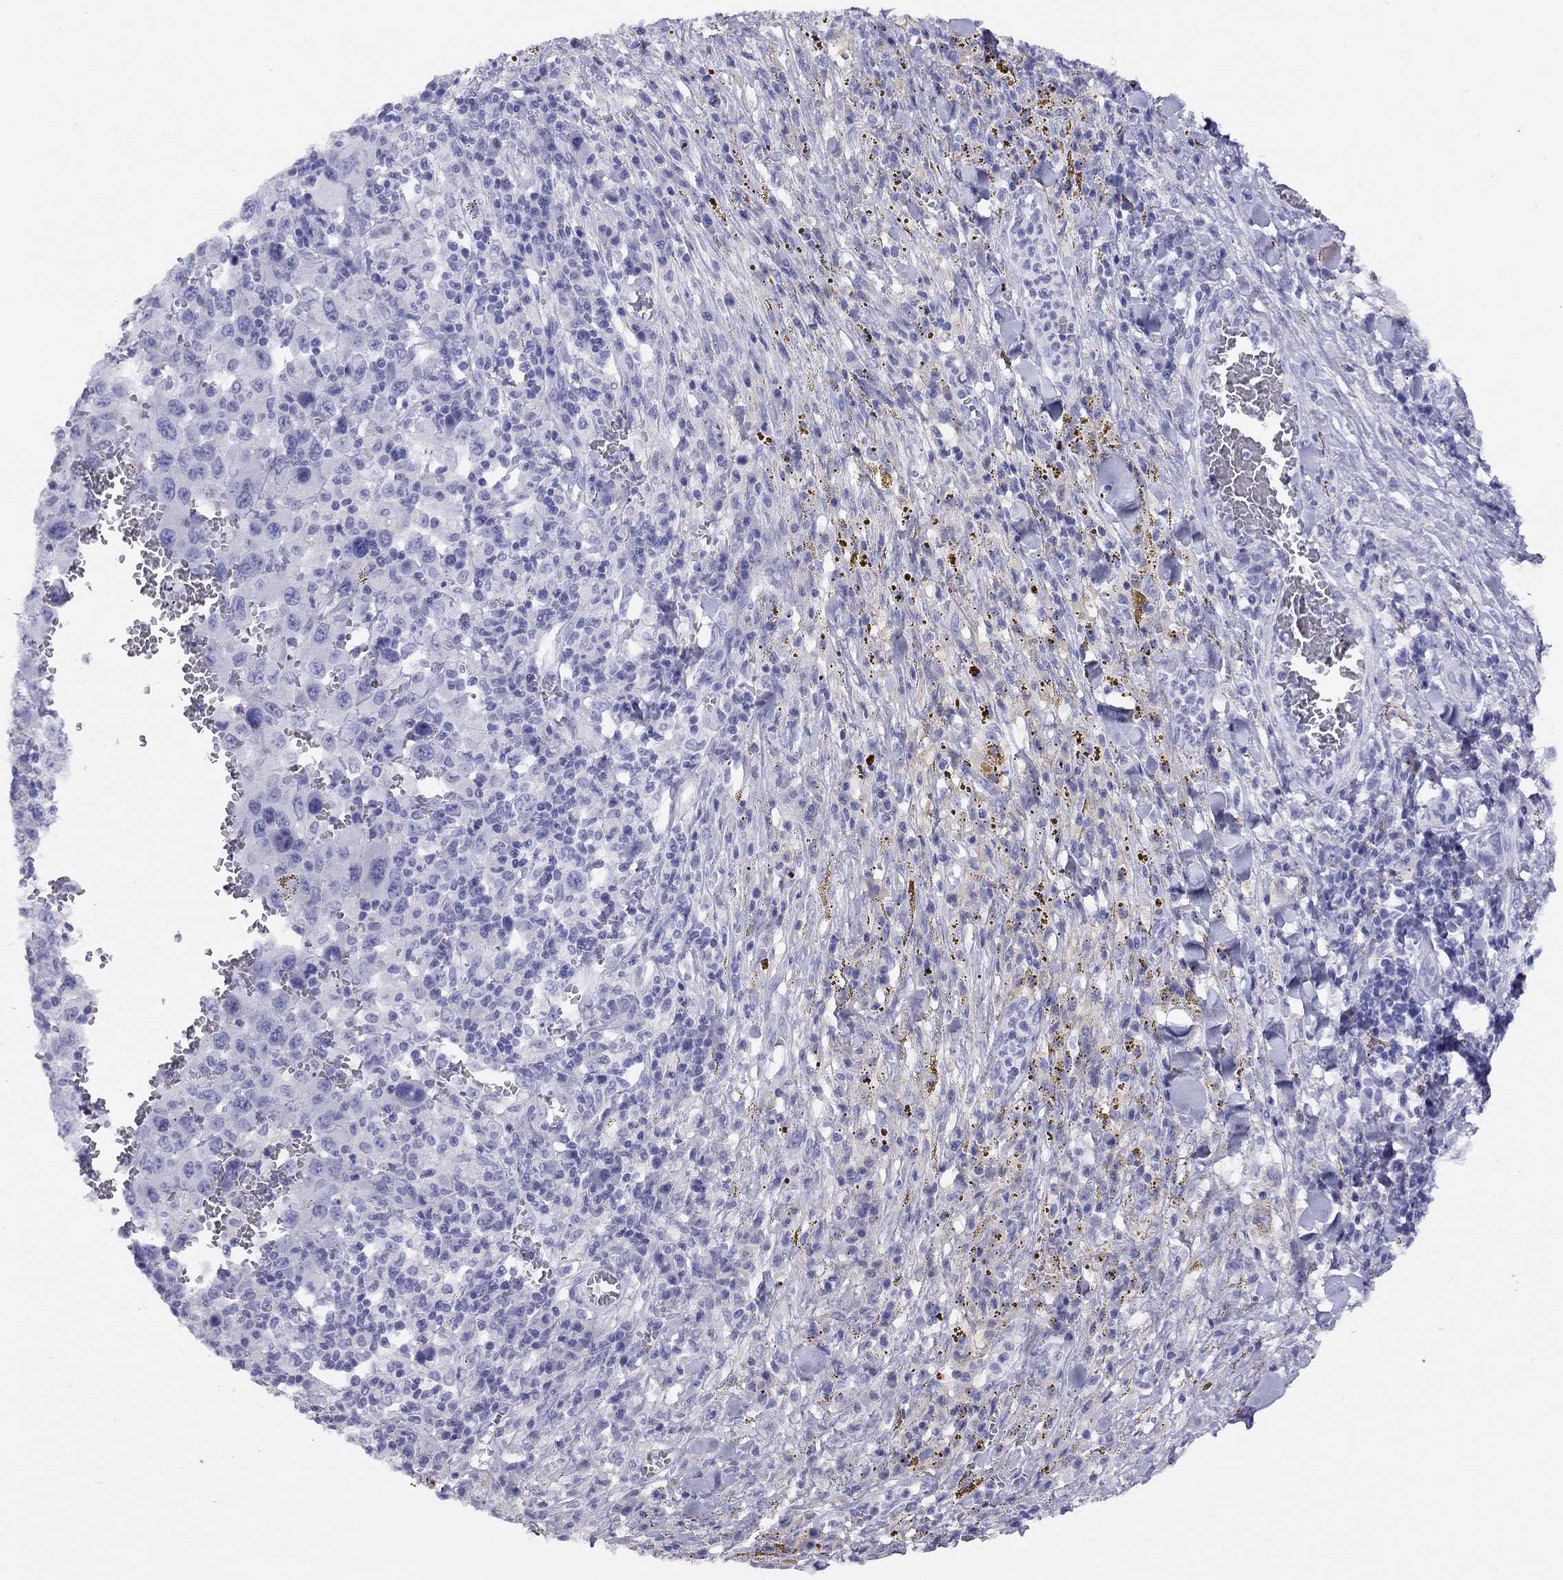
{"staining": {"intensity": "negative", "quantity": "none", "location": "none"}, "tissue": "melanoma", "cell_type": "Tumor cells", "image_type": "cancer", "snomed": [{"axis": "morphology", "description": "Malignant melanoma, NOS"}, {"axis": "topography", "description": "Skin"}], "caption": "Immunohistochemical staining of malignant melanoma shows no significant staining in tumor cells. (Brightfield microscopy of DAB immunohistochemistry (IHC) at high magnification).", "gene": "LRIT2", "patient": {"sex": "female", "age": 91}}